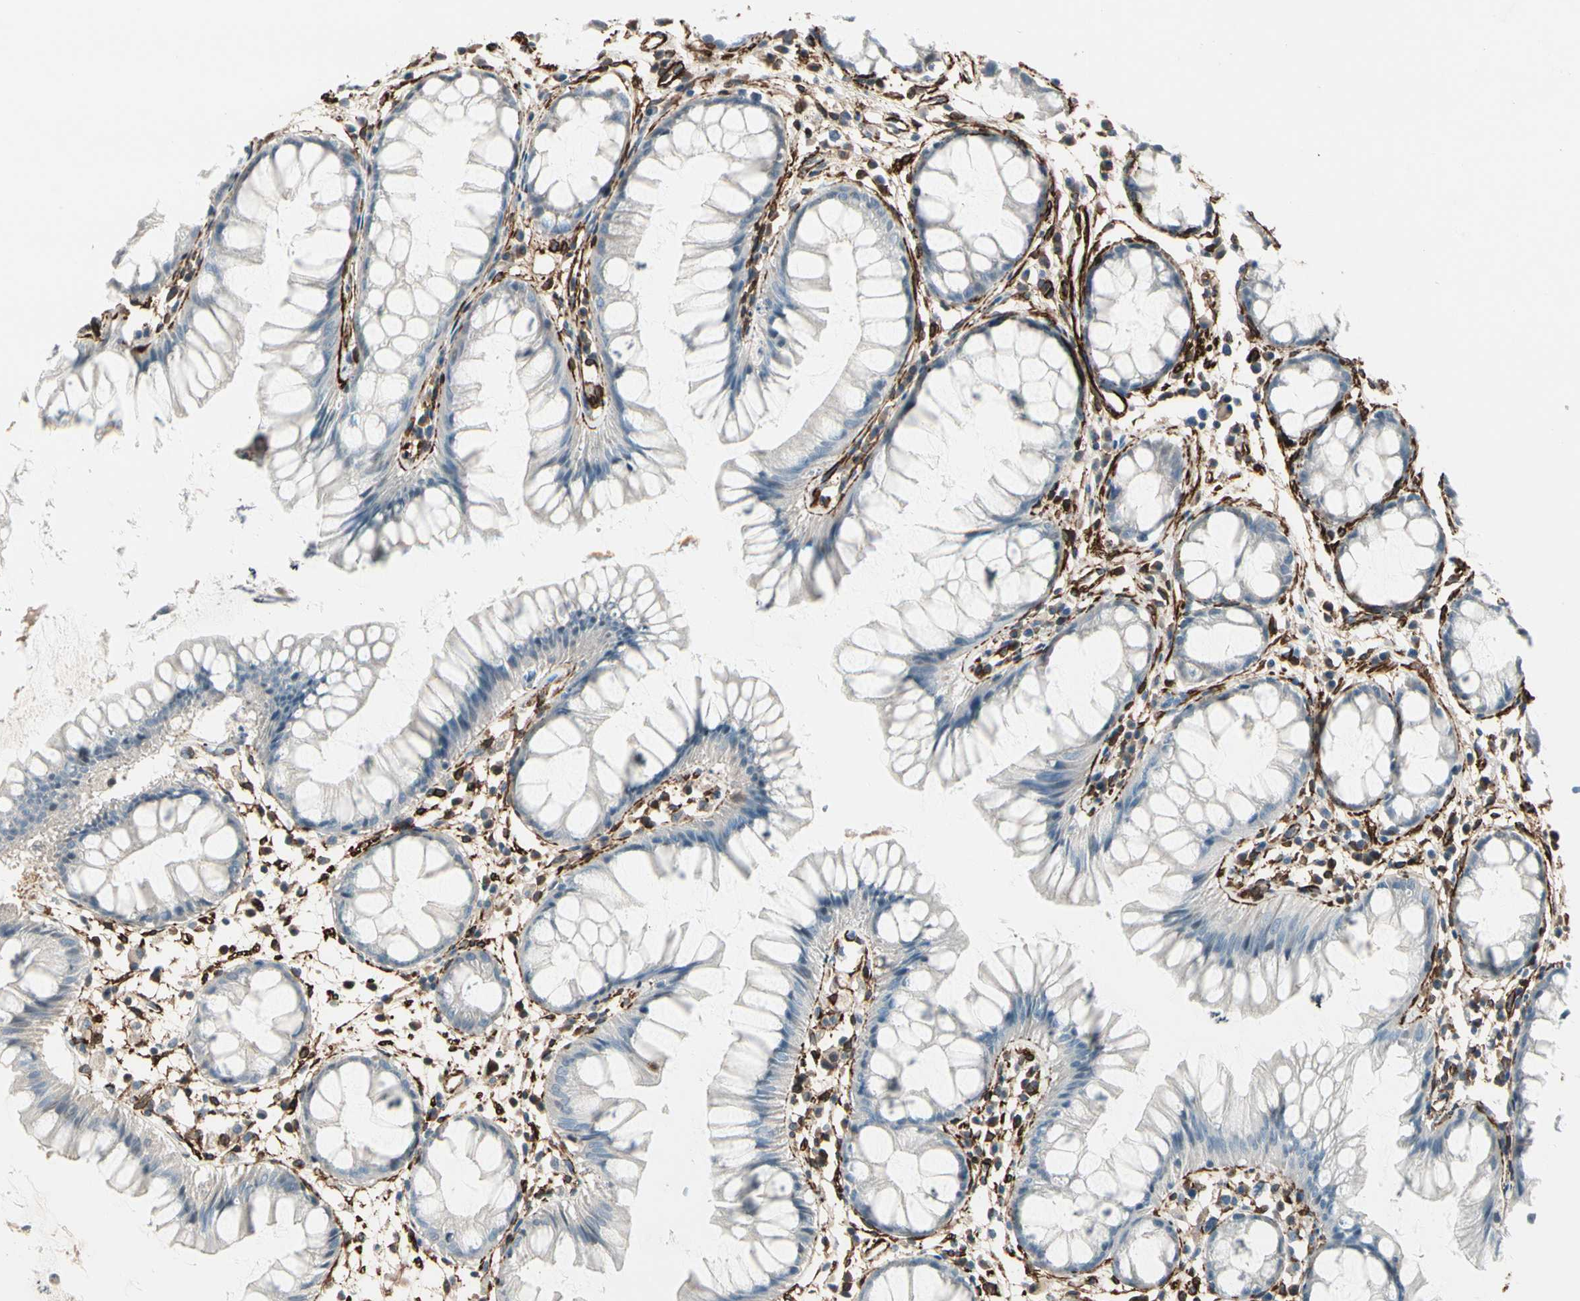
{"staining": {"intensity": "negative", "quantity": "none", "location": "none"}, "tissue": "rectum", "cell_type": "Glandular cells", "image_type": "normal", "snomed": [{"axis": "morphology", "description": "Normal tissue, NOS"}, {"axis": "morphology", "description": "Adenocarcinoma, NOS"}, {"axis": "topography", "description": "Rectum"}], "caption": "This is a image of immunohistochemistry (IHC) staining of benign rectum, which shows no positivity in glandular cells.", "gene": "CALD1", "patient": {"sex": "female", "age": 65}}